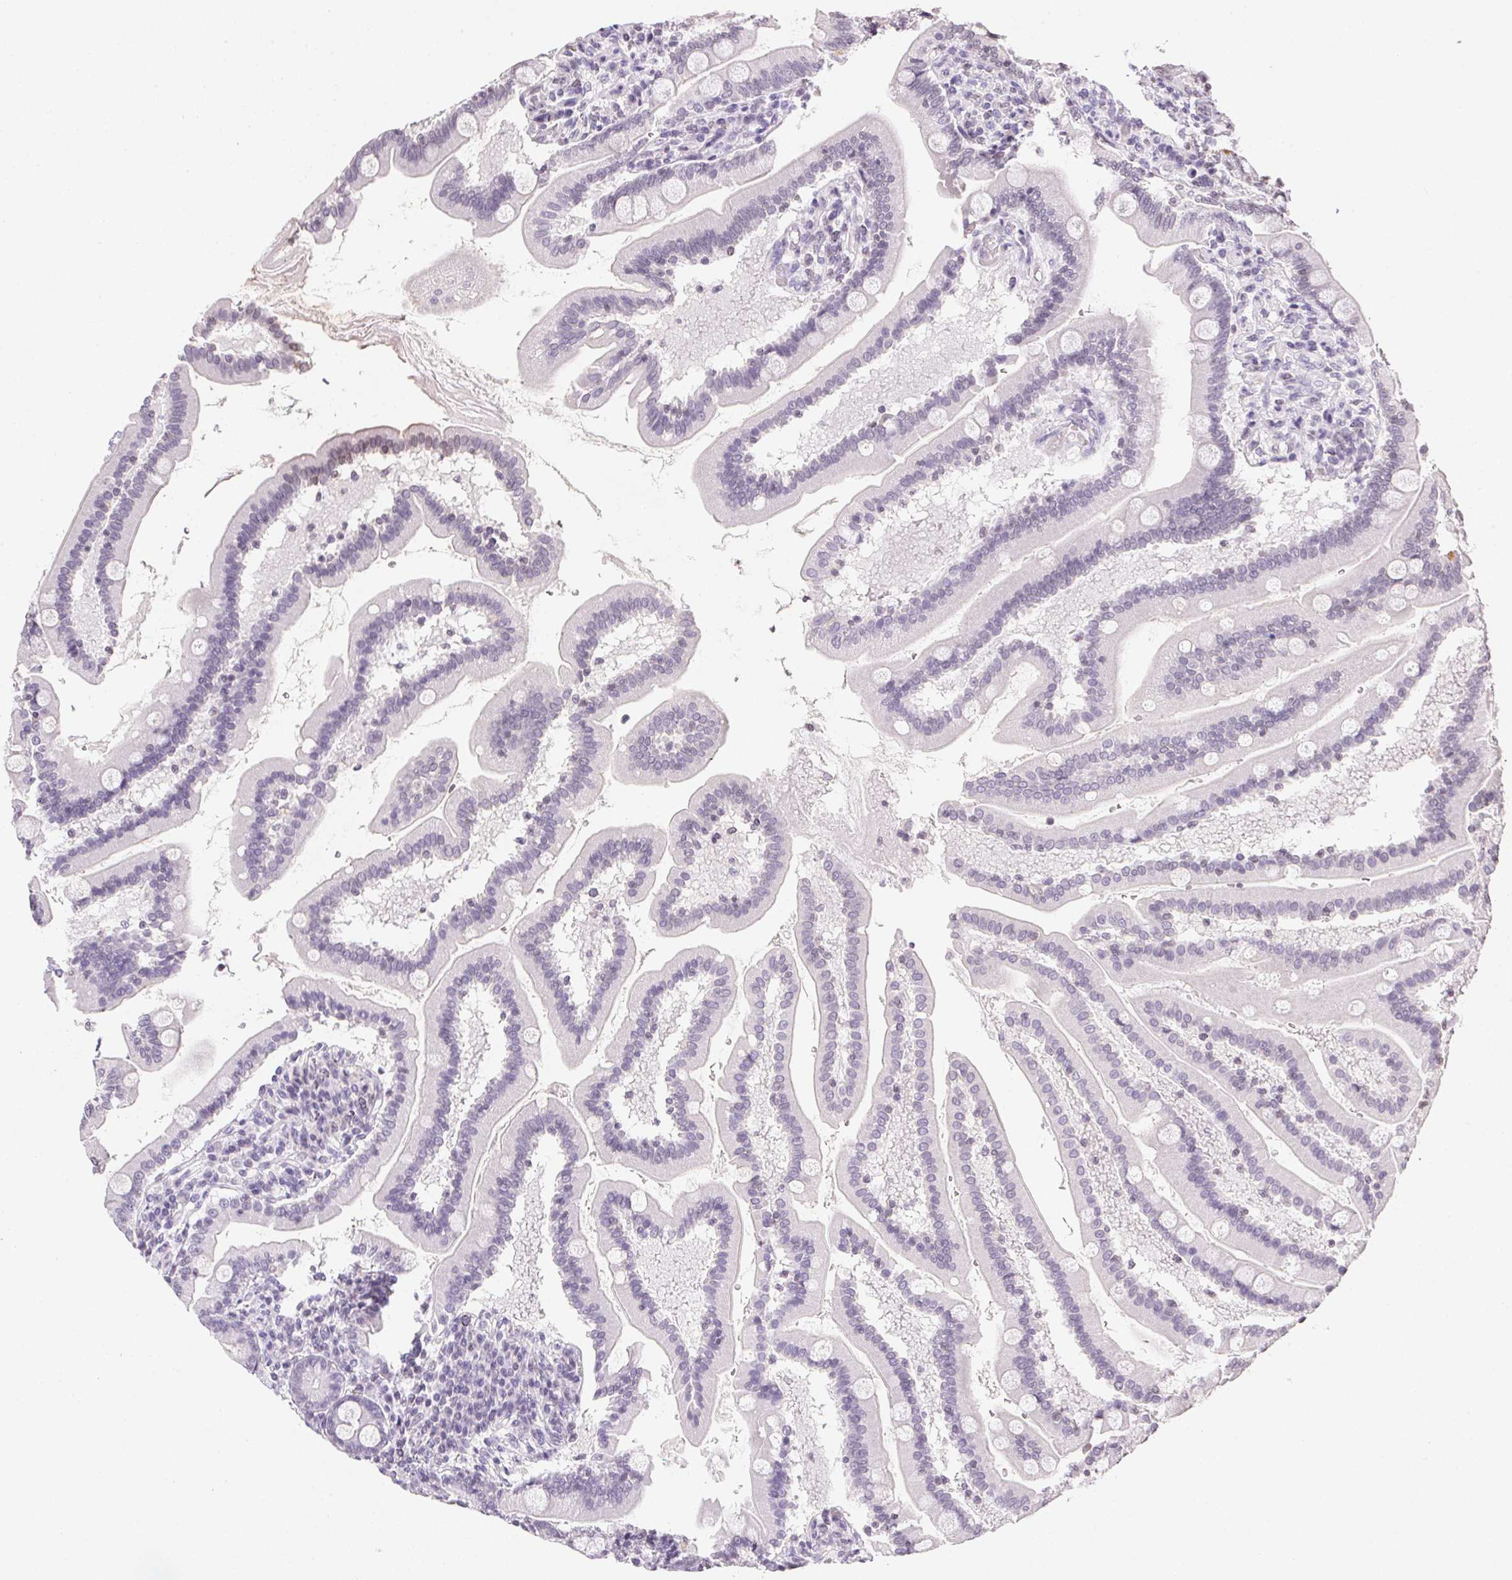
{"staining": {"intensity": "negative", "quantity": "none", "location": "none"}, "tissue": "duodenum", "cell_type": "Glandular cells", "image_type": "normal", "snomed": [{"axis": "morphology", "description": "Normal tissue, NOS"}, {"axis": "topography", "description": "Duodenum"}], "caption": "Immunohistochemistry histopathology image of normal duodenum: duodenum stained with DAB (3,3'-diaminobenzidine) shows no significant protein staining in glandular cells. The staining was performed using DAB to visualize the protein expression in brown, while the nuclei were stained in blue with hematoxylin (Magnification: 20x).", "gene": "PRL", "patient": {"sex": "female", "age": 67}}